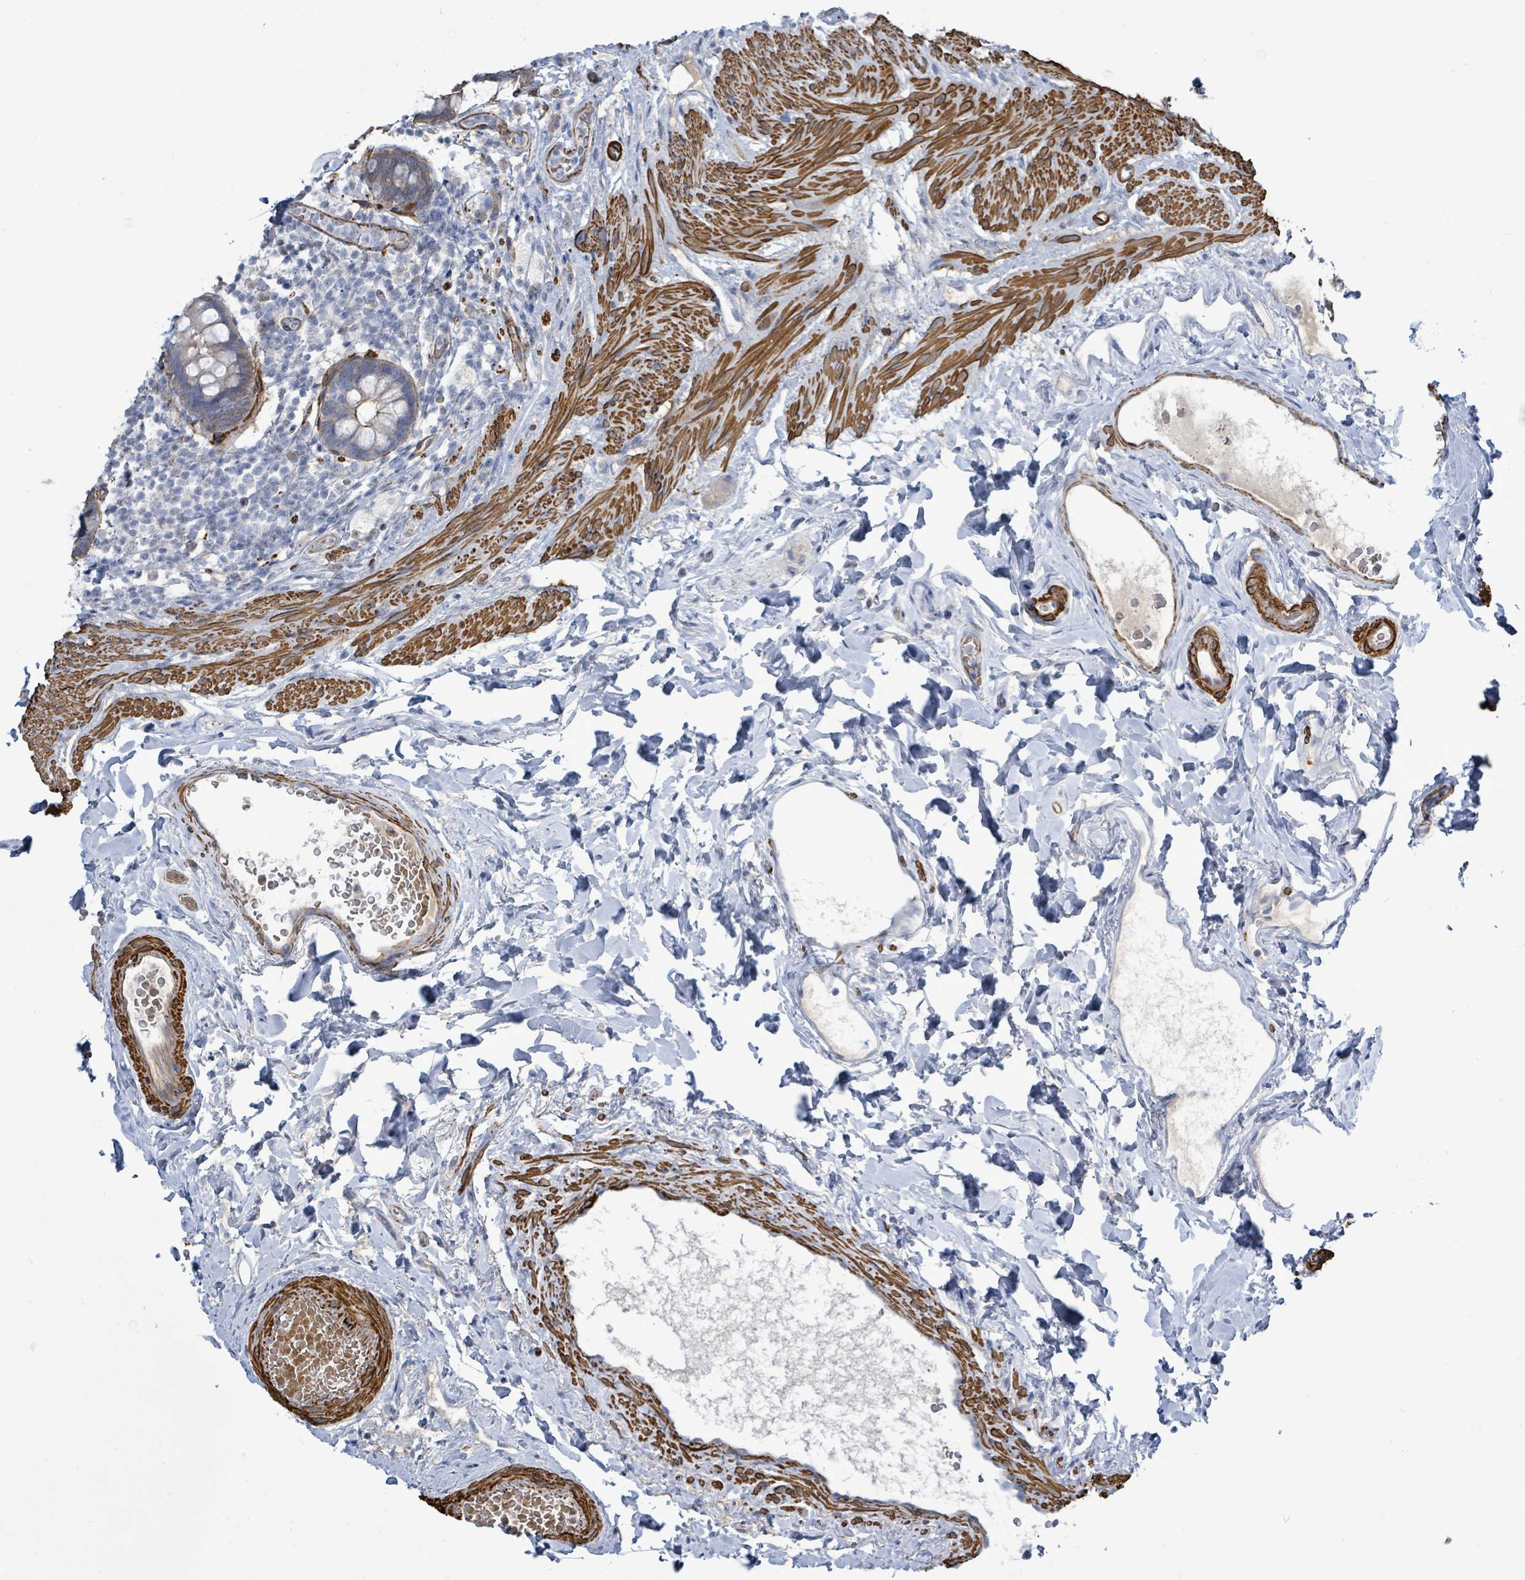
{"staining": {"intensity": "moderate", "quantity": "<25%", "location": "cytoplasmic/membranous"}, "tissue": "rectum", "cell_type": "Glandular cells", "image_type": "normal", "snomed": [{"axis": "morphology", "description": "Normal tissue, NOS"}, {"axis": "topography", "description": "Rectum"}, {"axis": "topography", "description": "Peripheral nerve tissue"}], "caption": "The immunohistochemical stain shows moderate cytoplasmic/membranous positivity in glandular cells of normal rectum. Using DAB (brown) and hematoxylin (blue) stains, captured at high magnification using brightfield microscopy.", "gene": "DMRTC1B", "patient": {"sex": "female", "age": 69}}